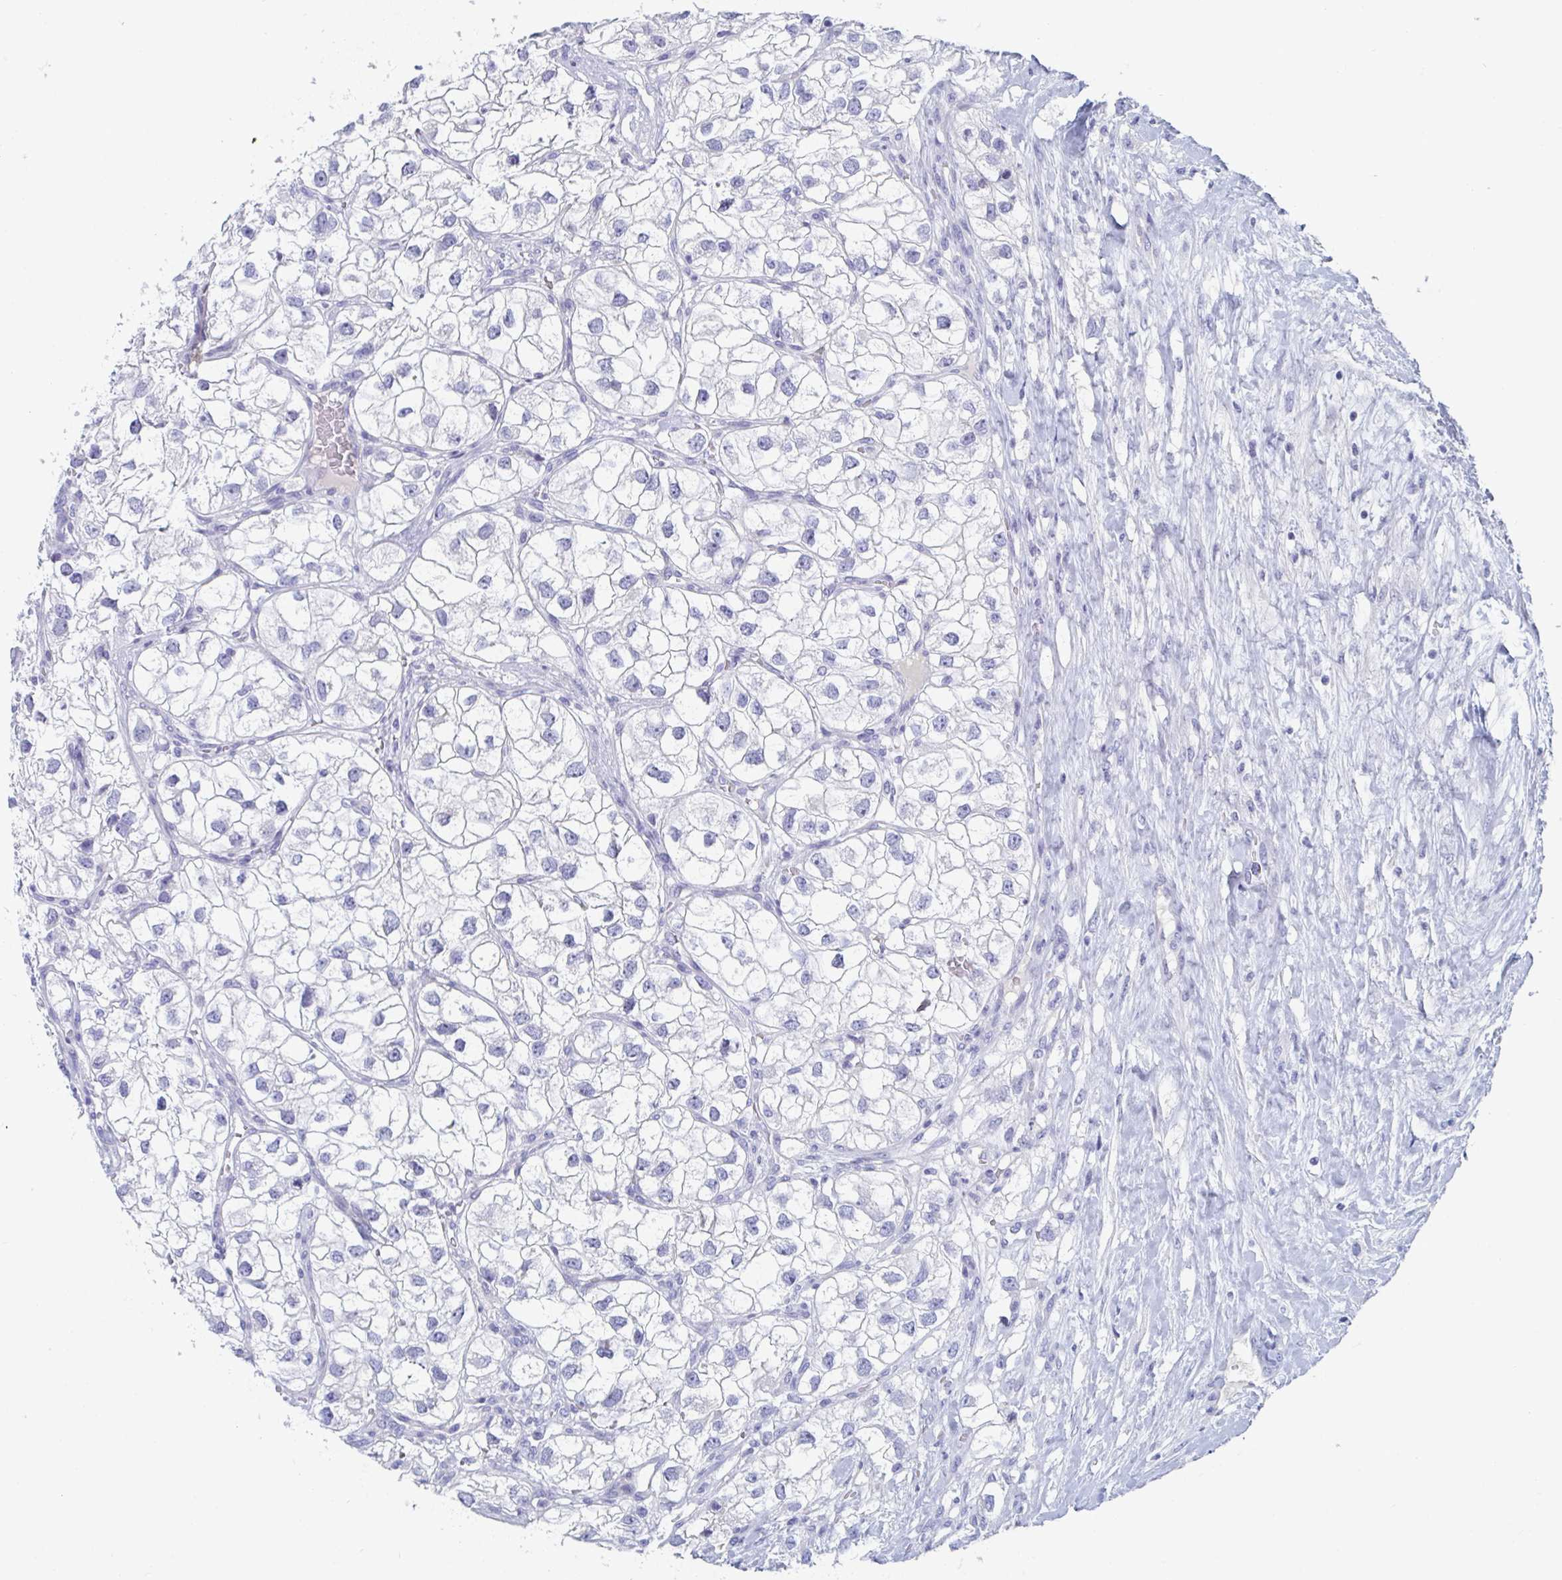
{"staining": {"intensity": "negative", "quantity": "none", "location": "none"}, "tissue": "renal cancer", "cell_type": "Tumor cells", "image_type": "cancer", "snomed": [{"axis": "morphology", "description": "Adenocarcinoma, NOS"}, {"axis": "topography", "description": "Kidney"}], "caption": "Tumor cells show no significant protein expression in renal adenocarcinoma.", "gene": "DPEP3", "patient": {"sex": "male", "age": 59}}